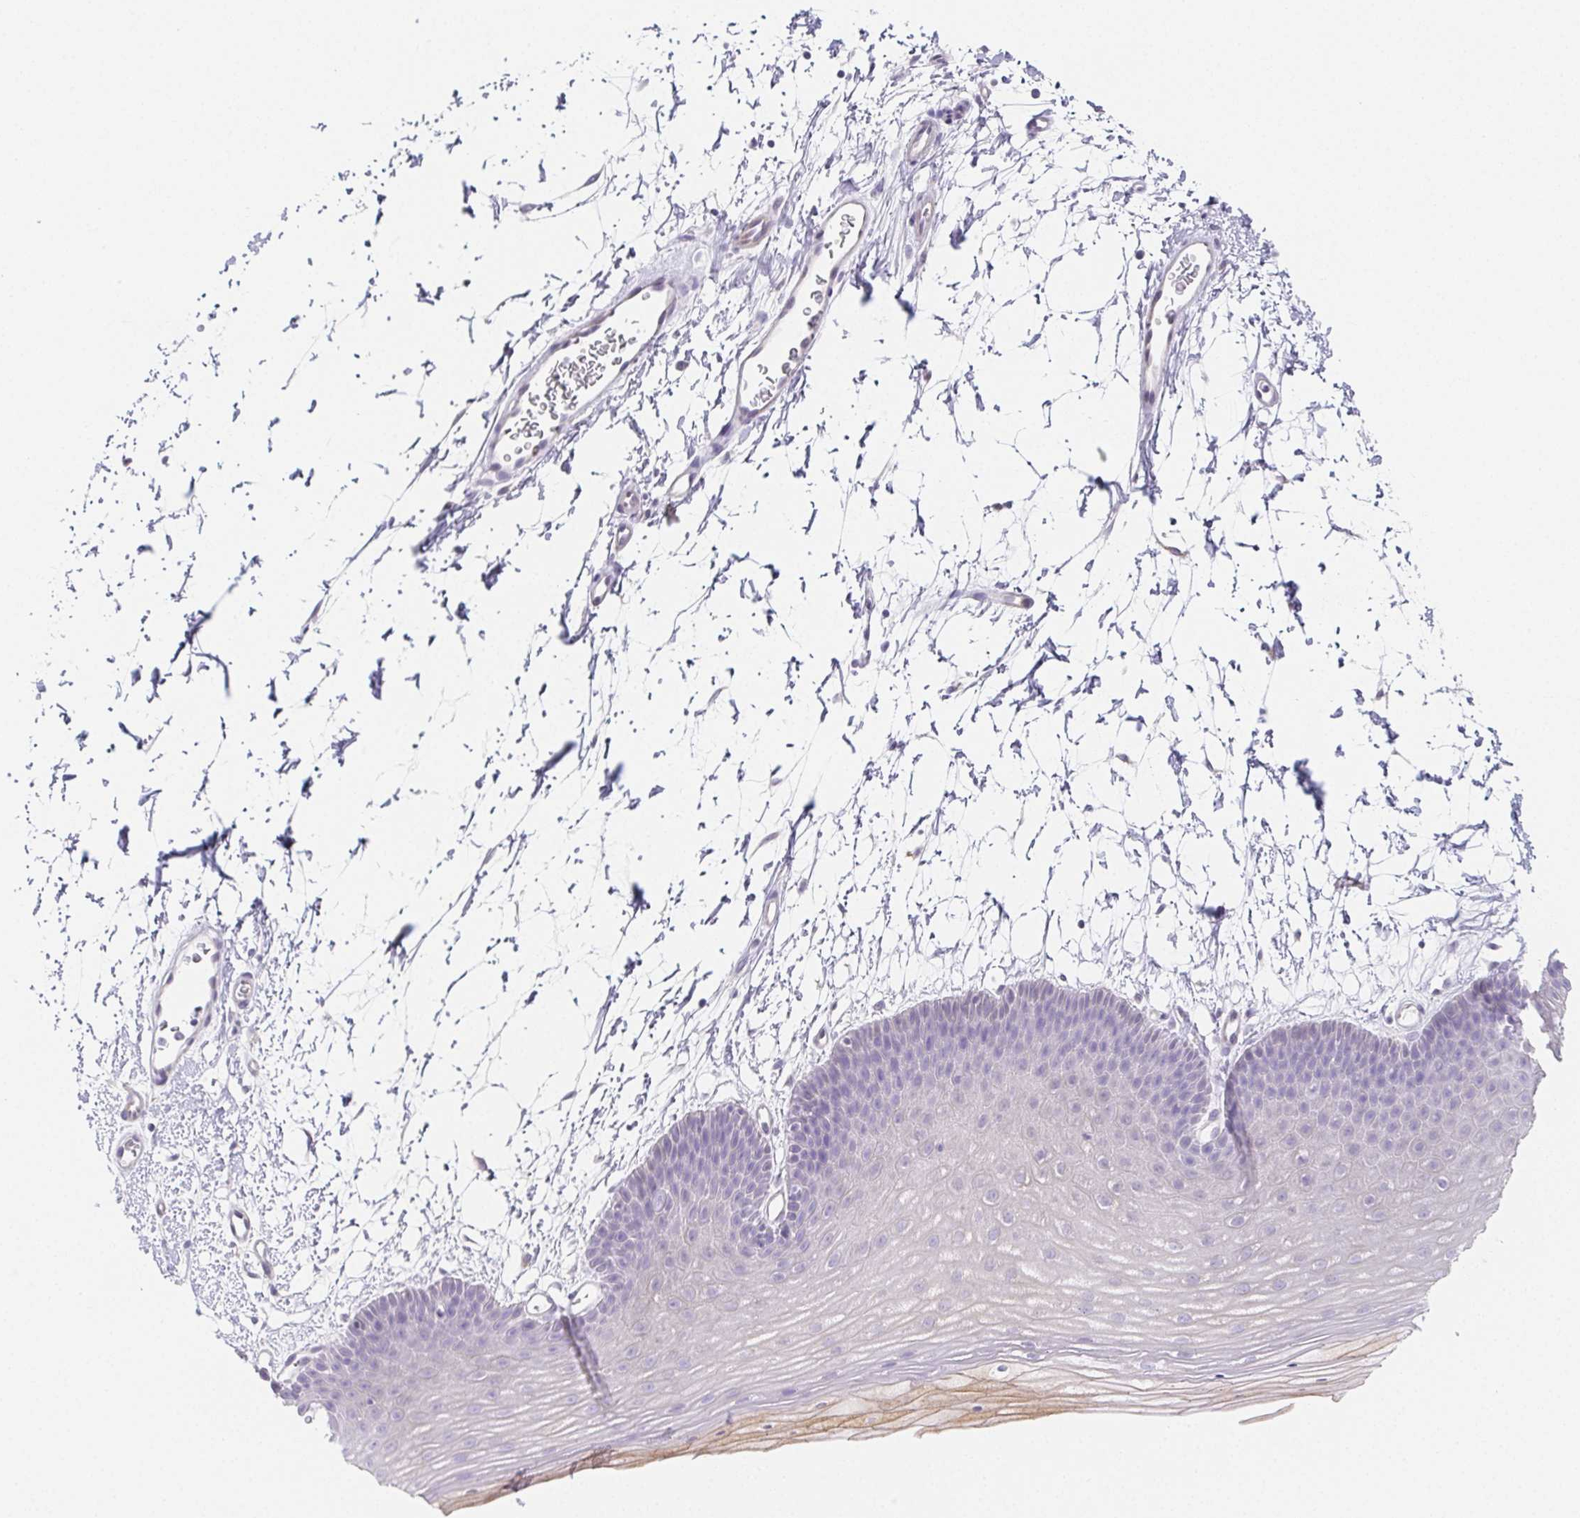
{"staining": {"intensity": "negative", "quantity": "none", "location": "none"}, "tissue": "skin", "cell_type": "Epidermal cells", "image_type": "normal", "snomed": [{"axis": "morphology", "description": "Normal tissue, NOS"}, {"axis": "topography", "description": "Anal"}], "caption": "This is an IHC image of unremarkable human skin. There is no staining in epidermal cells.", "gene": "ZBBX", "patient": {"sex": "male", "age": 53}}